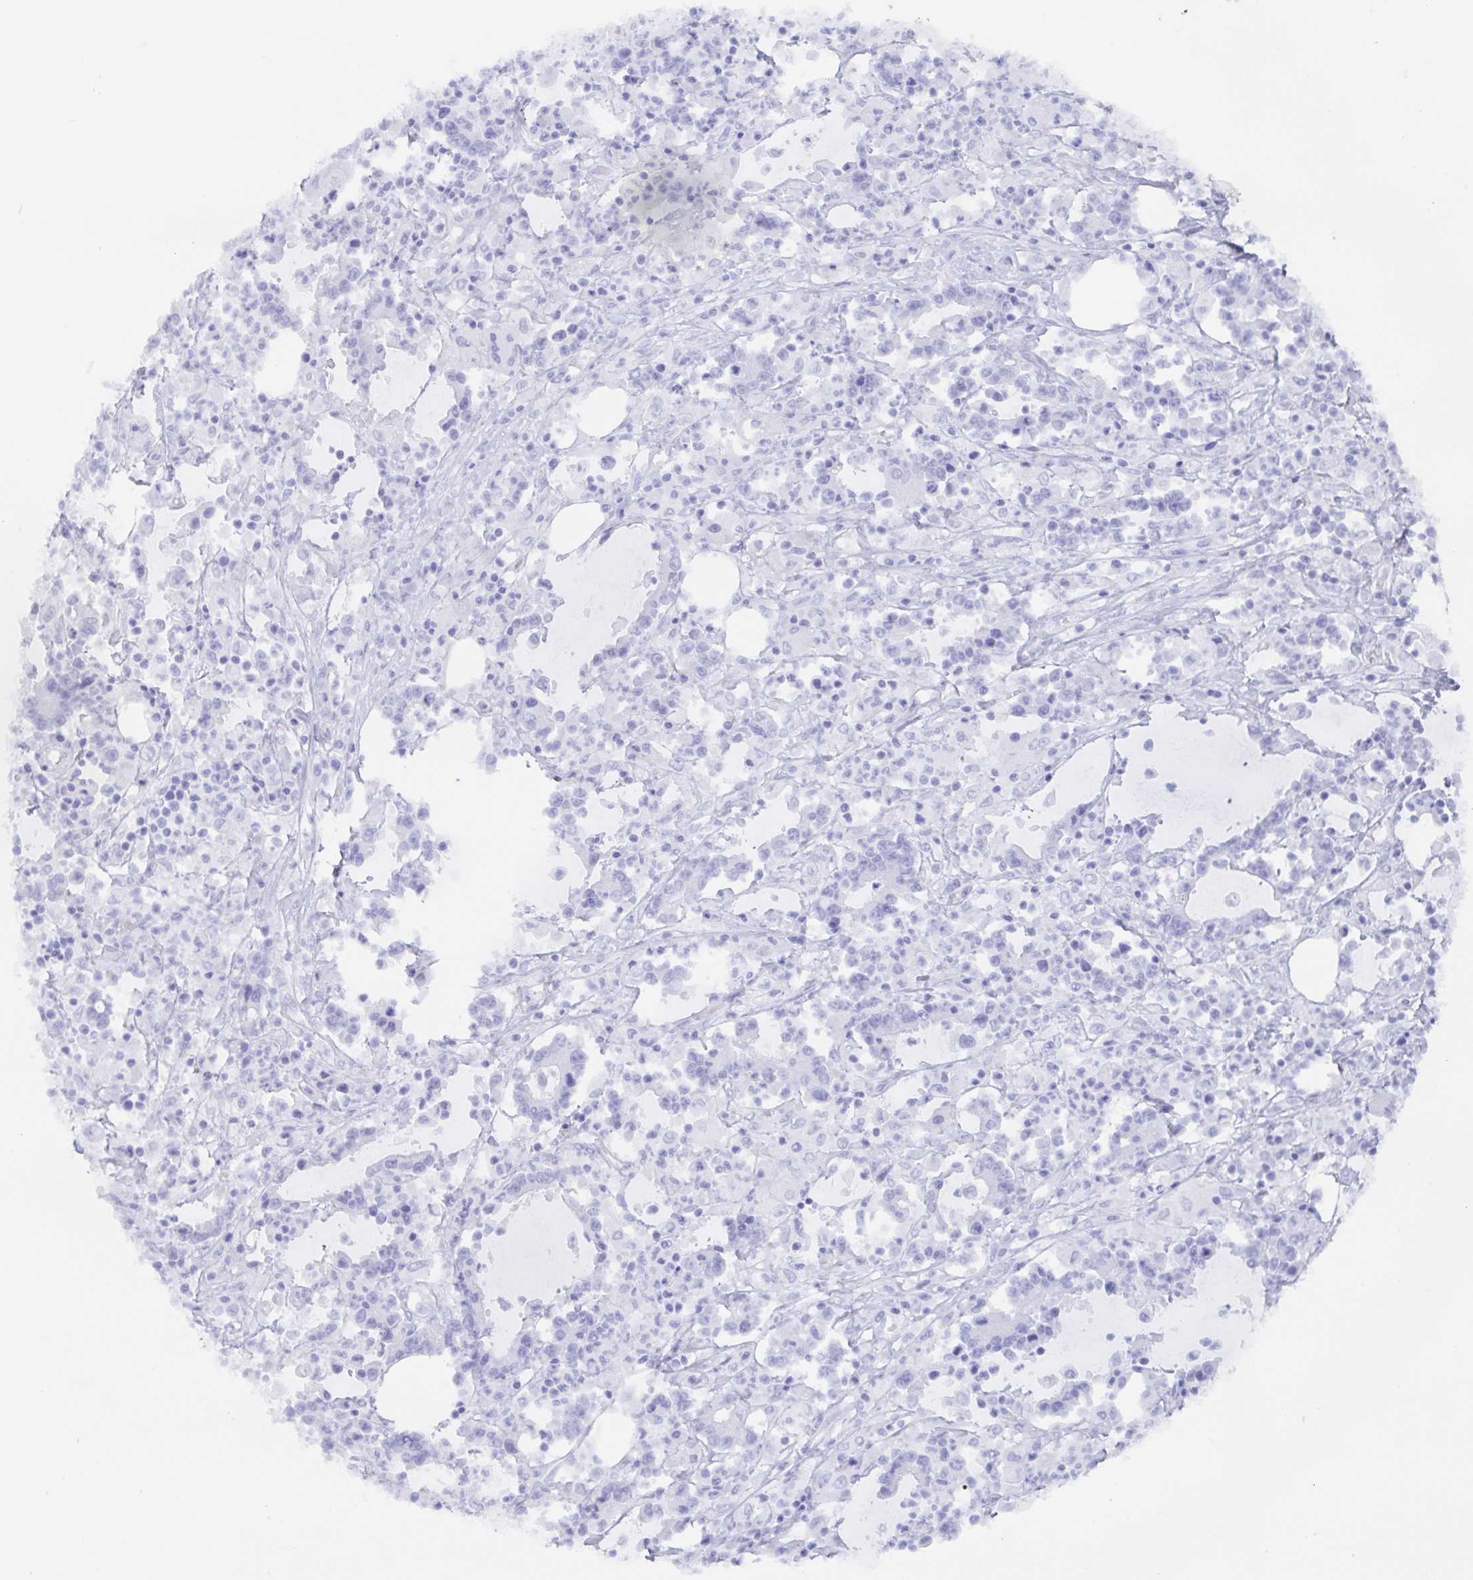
{"staining": {"intensity": "negative", "quantity": "none", "location": "none"}, "tissue": "stomach cancer", "cell_type": "Tumor cells", "image_type": "cancer", "snomed": [{"axis": "morphology", "description": "Adenocarcinoma, NOS"}, {"axis": "topography", "description": "Stomach, upper"}], "caption": "Immunohistochemistry (IHC) of human adenocarcinoma (stomach) exhibits no expression in tumor cells.", "gene": "POU2F3", "patient": {"sex": "male", "age": 68}}